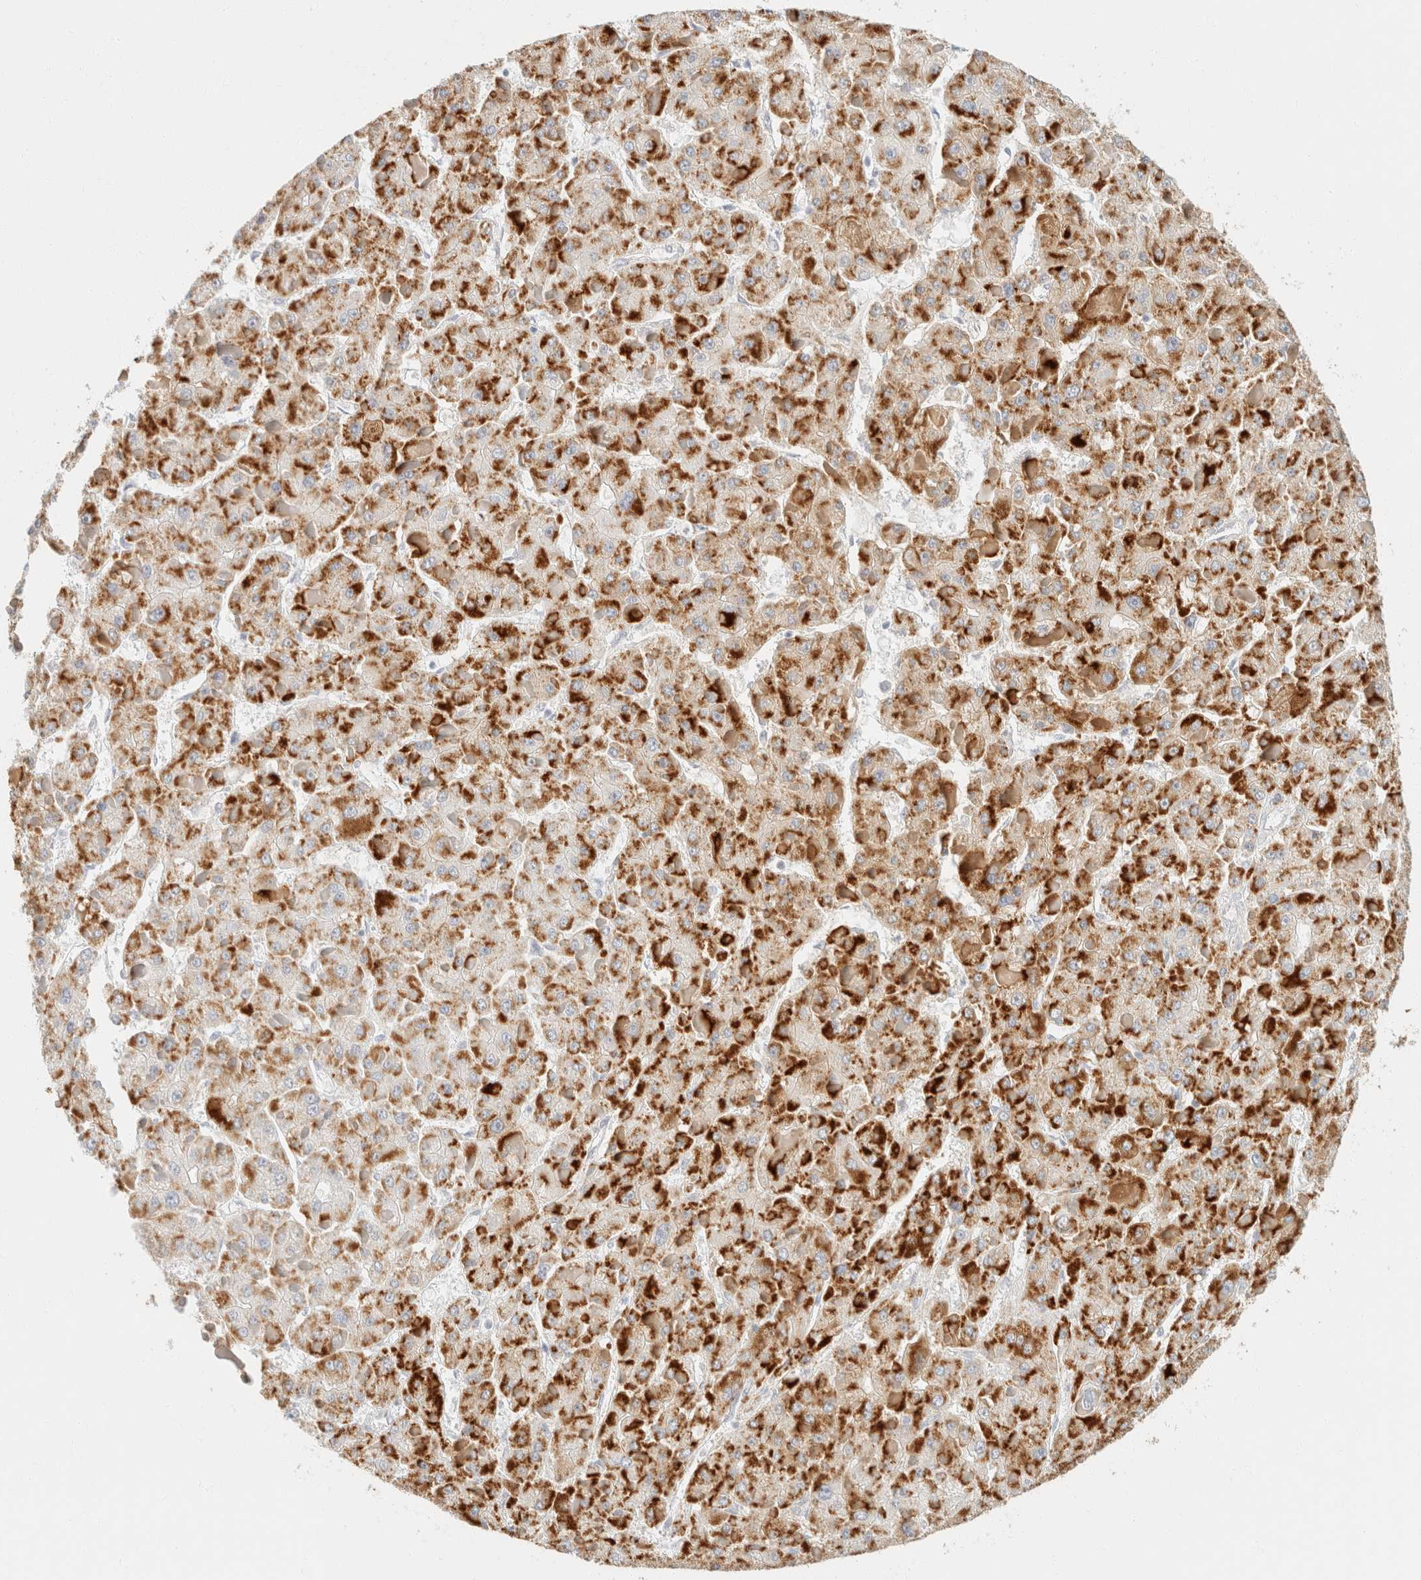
{"staining": {"intensity": "strong", "quantity": ">75%", "location": "cytoplasmic/membranous"}, "tissue": "liver cancer", "cell_type": "Tumor cells", "image_type": "cancer", "snomed": [{"axis": "morphology", "description": "Carcinoma, Hepatocellular, NOS"}, {"axis": "topography", "description": "Liver"}], "caption": "Hepatocellular carcinoma (liver) tissue exhibits strong cytoplasmic/membranous expression in approximately >75% of tumor cells, visualized by immunohistochemistry.", "gene": "KRT20", "patient": {"sex": "female", "age": 73}}